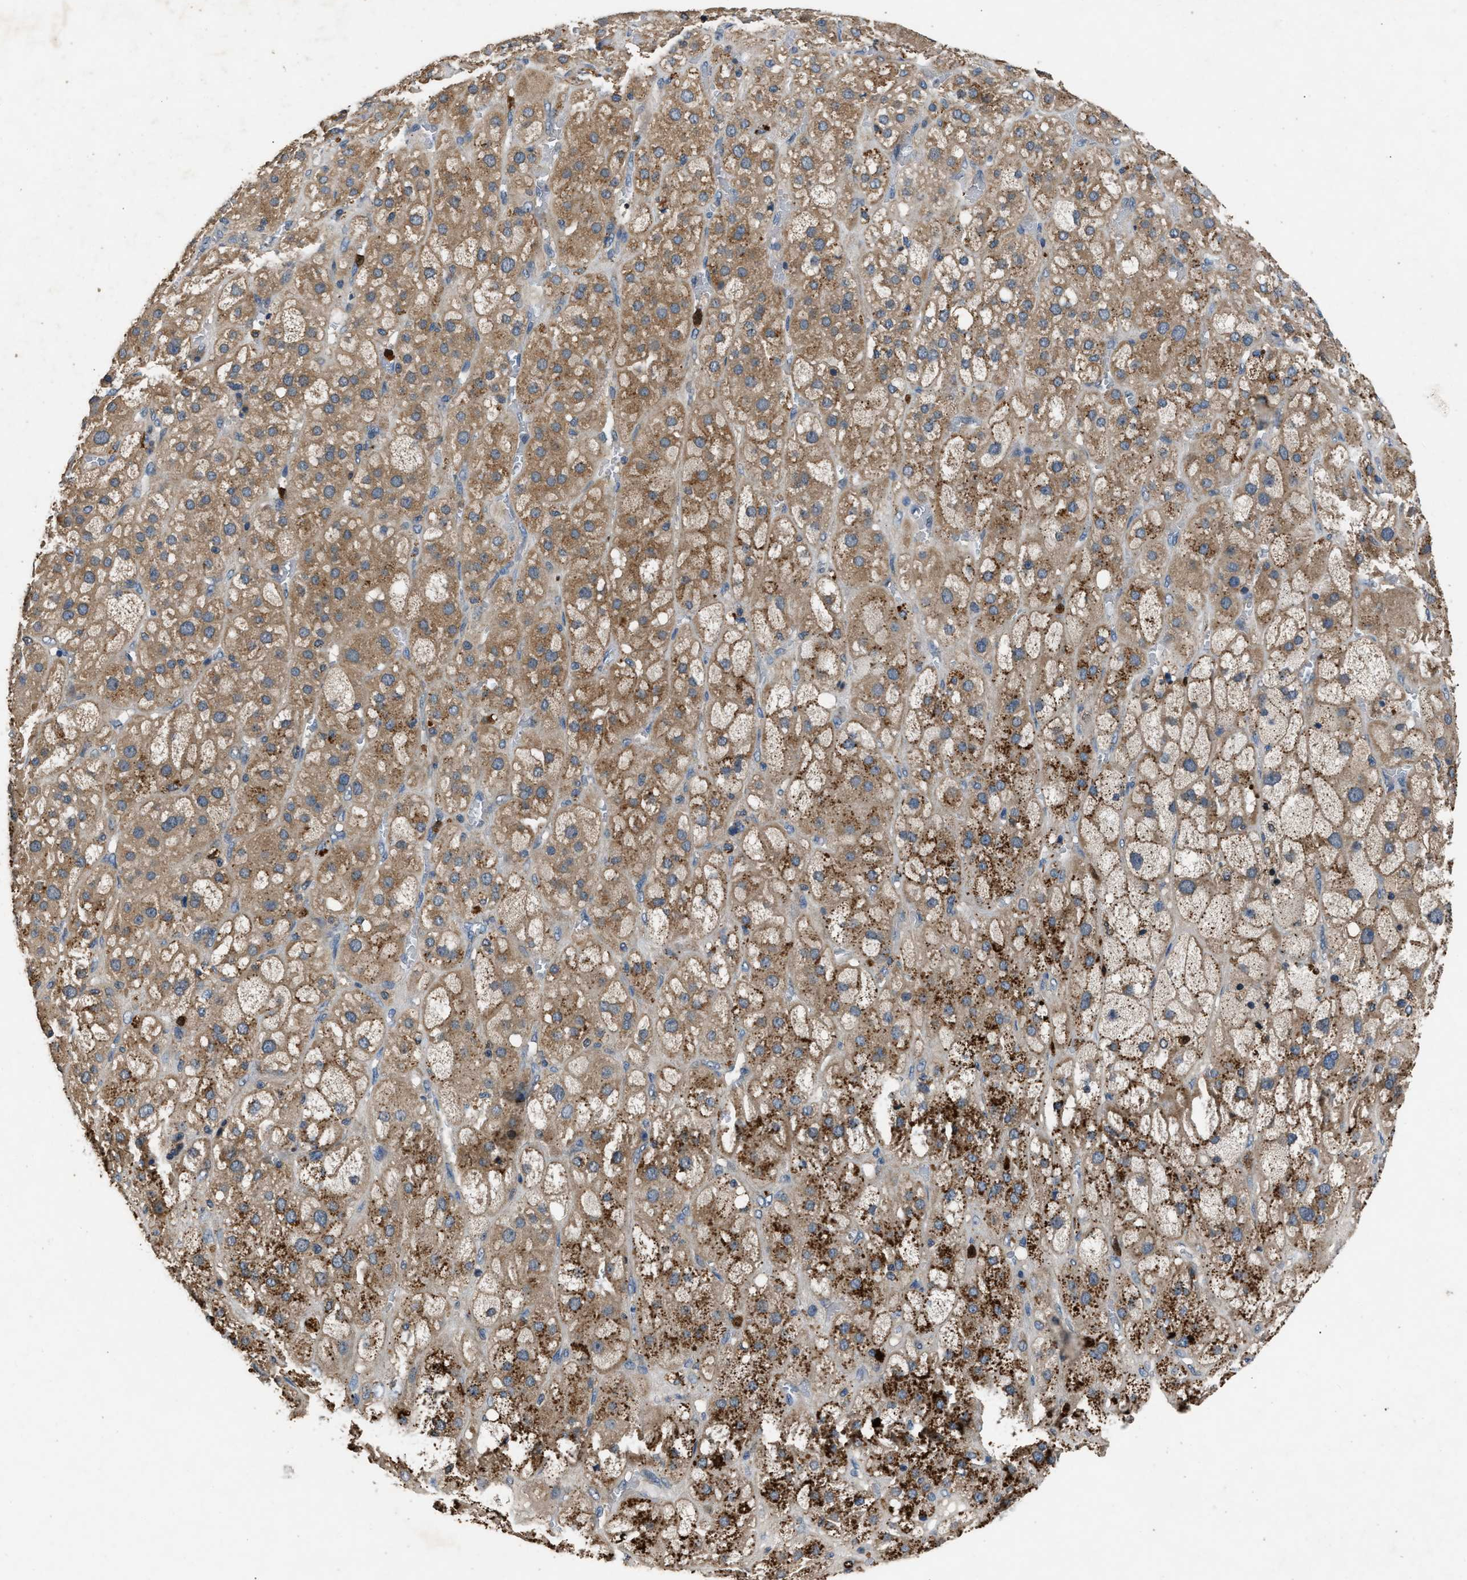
{"staining": {"intensity": "moderate", "quantity": ">75%", "location": "cytoplasmic/membranous"}, "tissue": "adrenal gland", "cell_type": "Glandular cells", "image_type": "normal", "snomed": [{"axis": "morphology", "description": "Normal tissue, NOS"}, {"axis": "topography", "description": "Adrenal gland"}], "caption": "Immunohistochemical staining of normal human adrenal gland displays moderate cytoplasmic/membranous protein positivity in about >75% of glandular cells. (DAB IHC, brown staining for protein, blue staining for nuclei).", "gene": "PPID", "patient": {"sex": "female", "age": 47}}